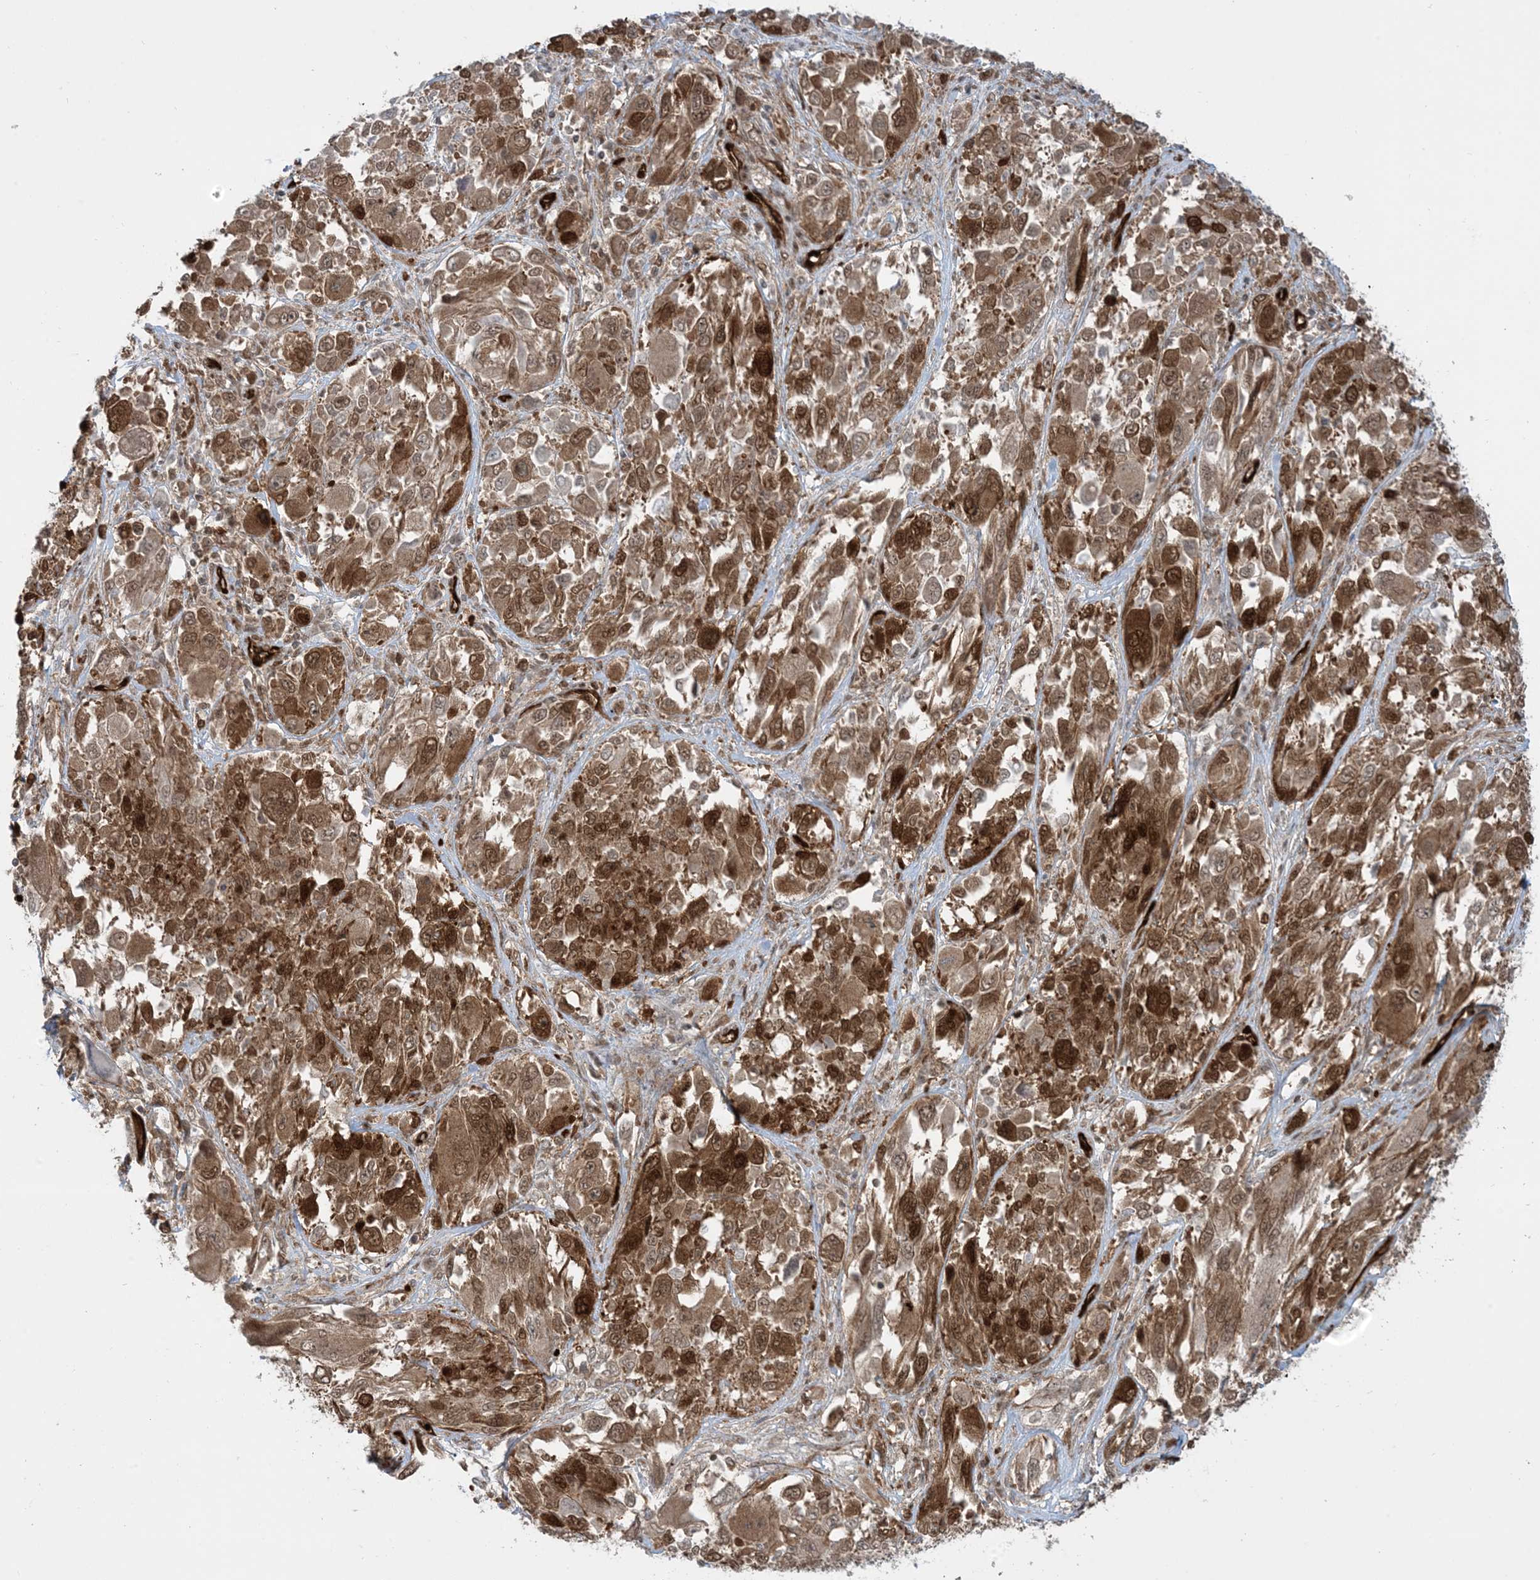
{"staining": {"intensity": "strong", "quantity": "25%-75%", "location": "cytoplasmic/membranous,nuclear"}, "tissue": "melanoma", "cell_type": "Tumor cells", "image_type": "cancer", "snomed": [{"axis": "morphology", "description": "Malignant melanoma, NOS"}, {"axis": "topography", "description": "Skin"}], "caption": "Protein staining demonstrates strong cytoplasmic/membranous and nuclear expression in approximately 25%-75% of tumor cells in melanoma. (DAB (3,3'-diaminobenzidine) = brown stain, brightfield microscopy at high magnification).", "gene": "PPM1F", "patient": {"sex": "female", "age": 91}}